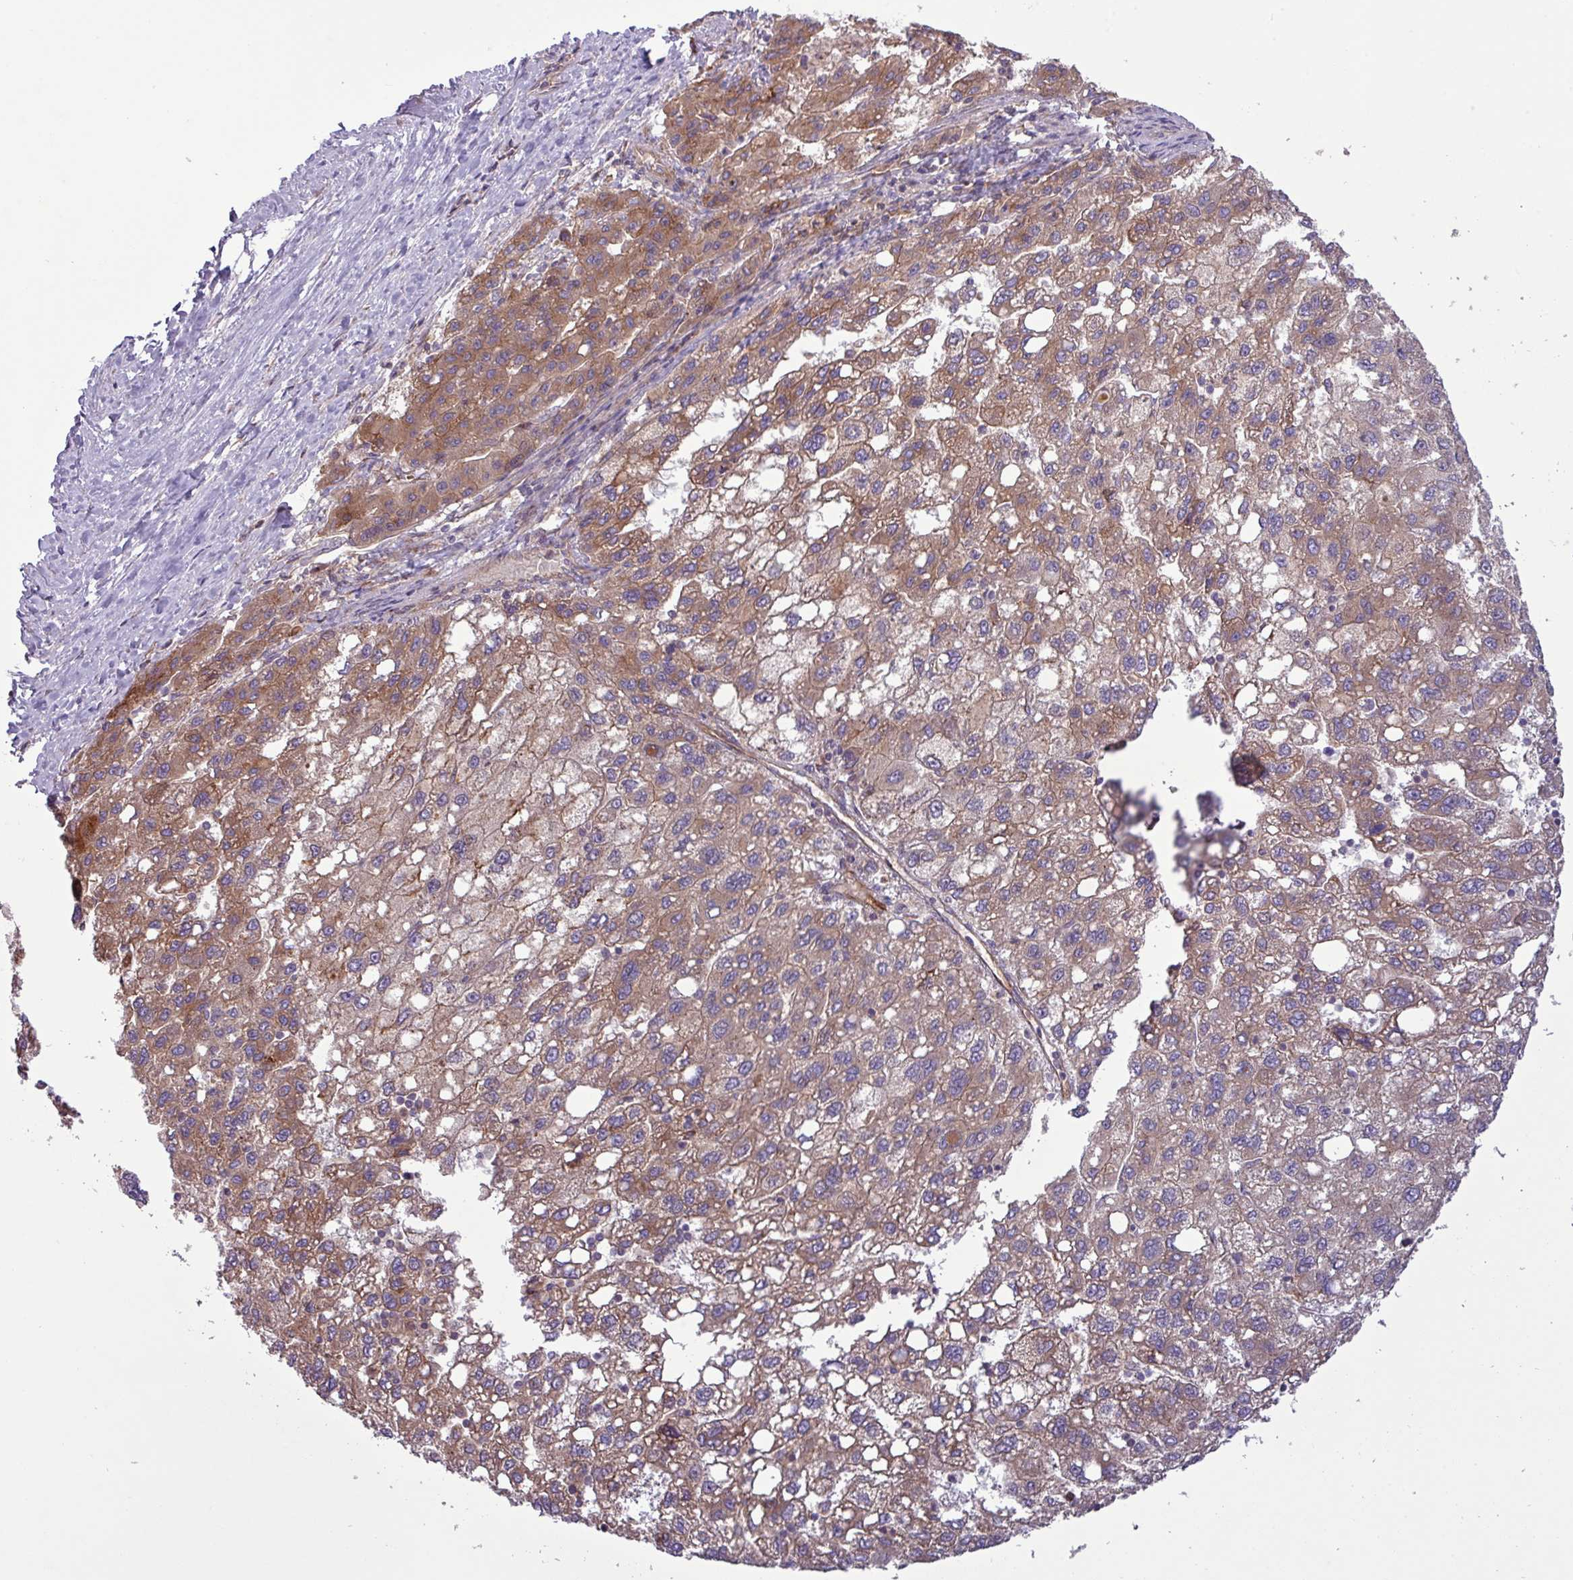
{"staining": {"intensity": "moderate", "quantity": ">75%", "location": "cytoplasmic/membranous"}, "tissue": "liver cancer", "cell_type": "Tumor cells", "image_type": "cancer", "snomed": [{"axis": "morphology", "description": "Carcinoma, Hepatocellular, NOS"}, {"axis": "topography", "description": "Liver"}], "caption": "This is an image of immunohistochemistry (IHC) staining of hepatocellular carcinoma (liver), which shows moderate expression in the cytoplasmic/membranous of tumor cells.", "gene": "RAB19", "patient": {"sex": "female", "age": 82}}